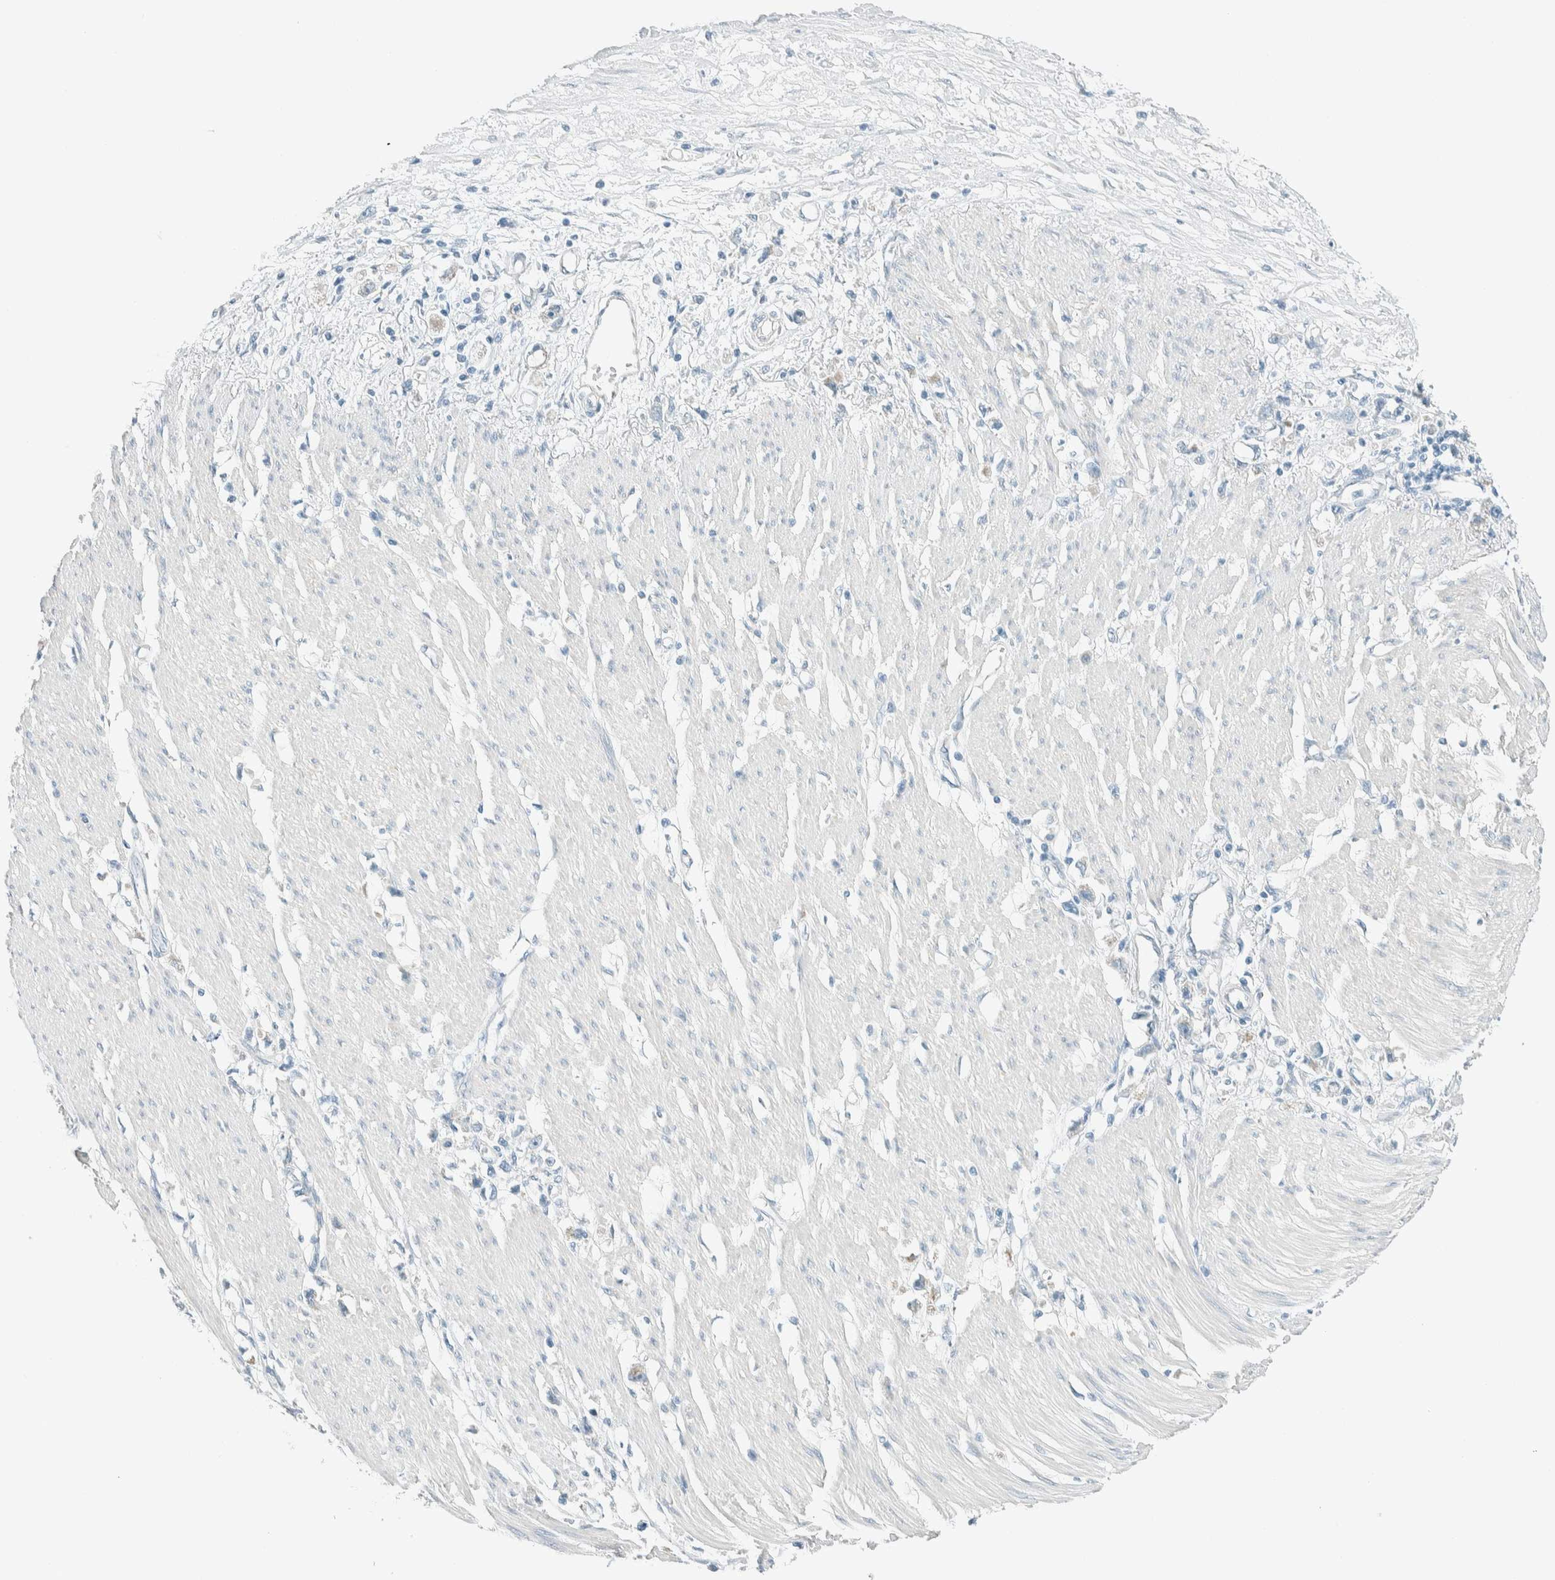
{"staining": {"intensity": "negative", "quantity": "none", "location": "none"}, "tissue": "stomach cancer", "cell_type": "Tumor cells", "image_type": "cancer", "snomed": [{"axis": "morphology", "description": "Adenocarcinoma, NOS"}, {"axis": "topography", "description": "Stomach"}], "caption": "Photomicrograph shows no protein expression in tumor cells of stomach adenocarcinoma tissue.", "gene": "ALDH7A1", "patient": {"sex": "female", "age": 59}}